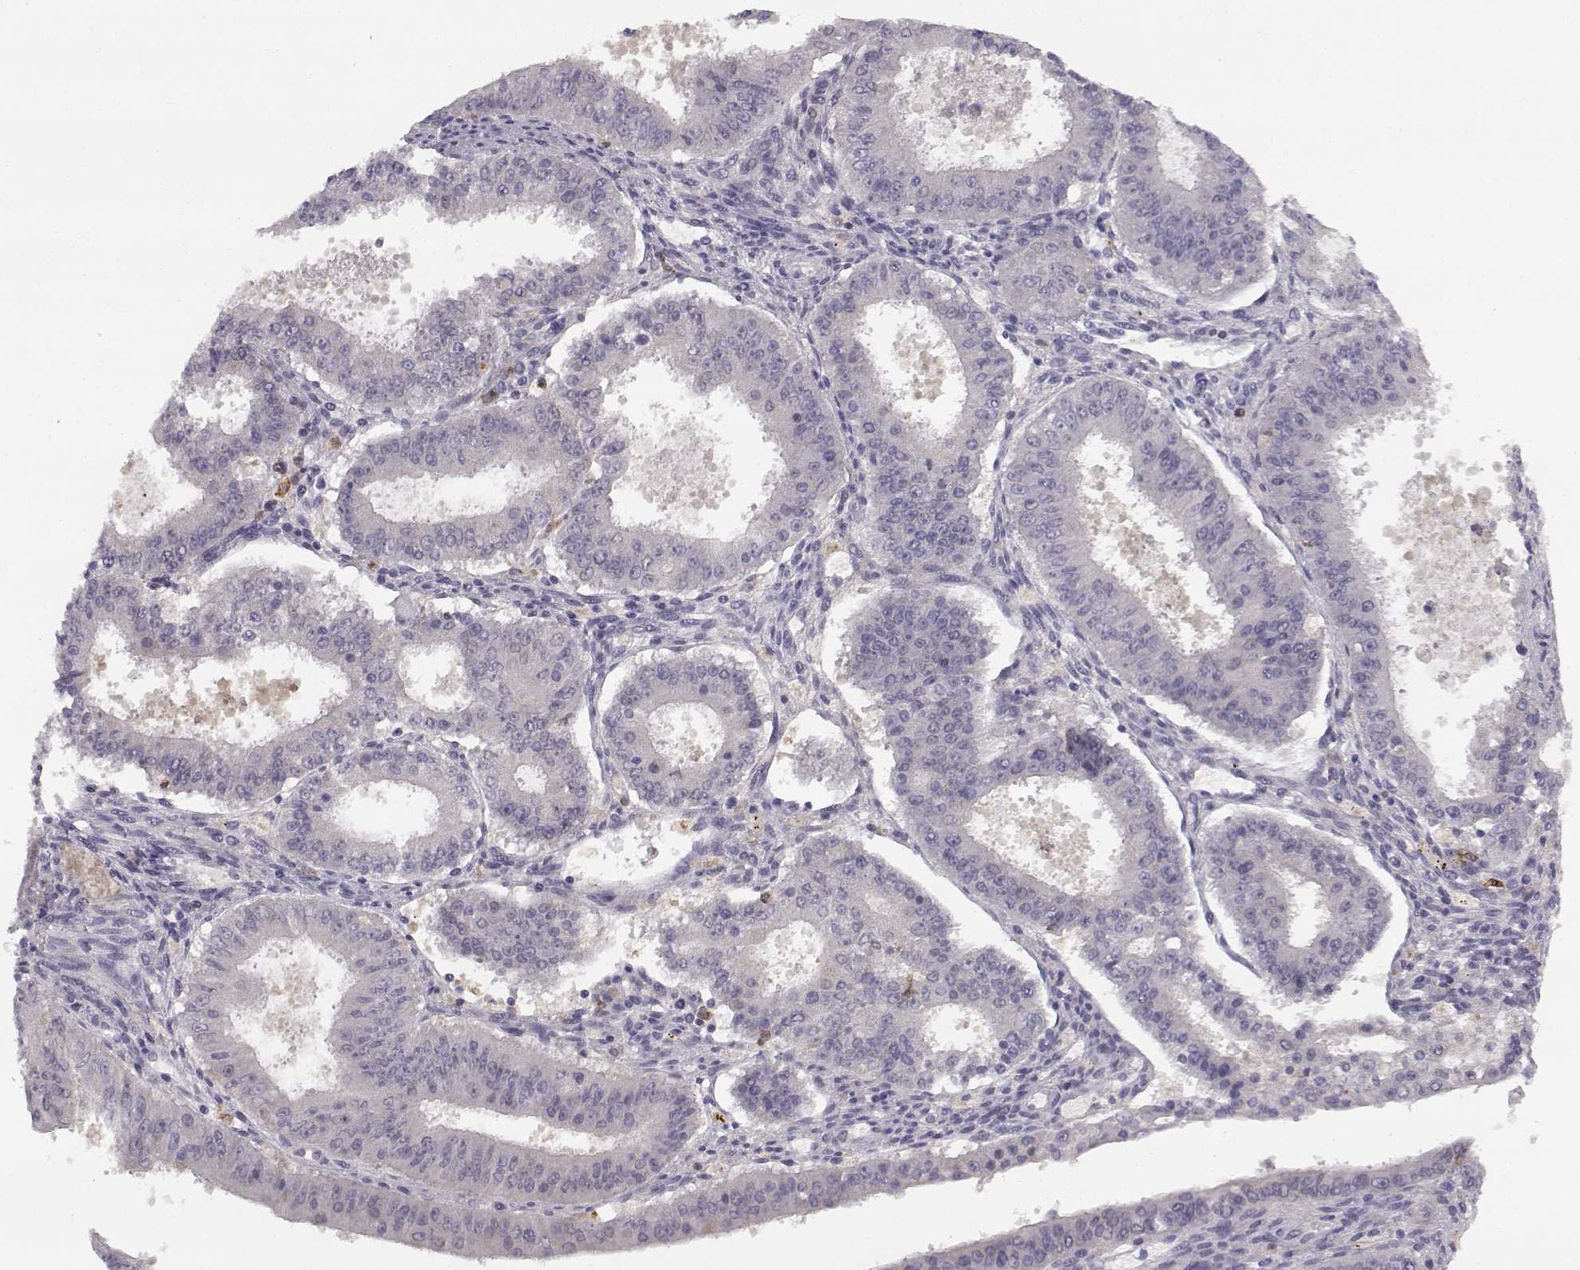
{"staining": {"intensity": "negative", "quantity": "none", "location": "none"}, "tissue": "ovarian cancer", "cell_type": "Tumor cells", "image_type": "cancer", "snomed": [{"axis": "morphology", "description": "Carcinoma, endometroid"}, {"axis": "topography", "description": "Ovary"}], "caption": "This is an immunohistochemistry histopathology image of endometroid carcinoma (ovarian). There is no expression in tumor cells.", "gene": "SPAG17", "patient": {"sex": "female", "age": 42}}